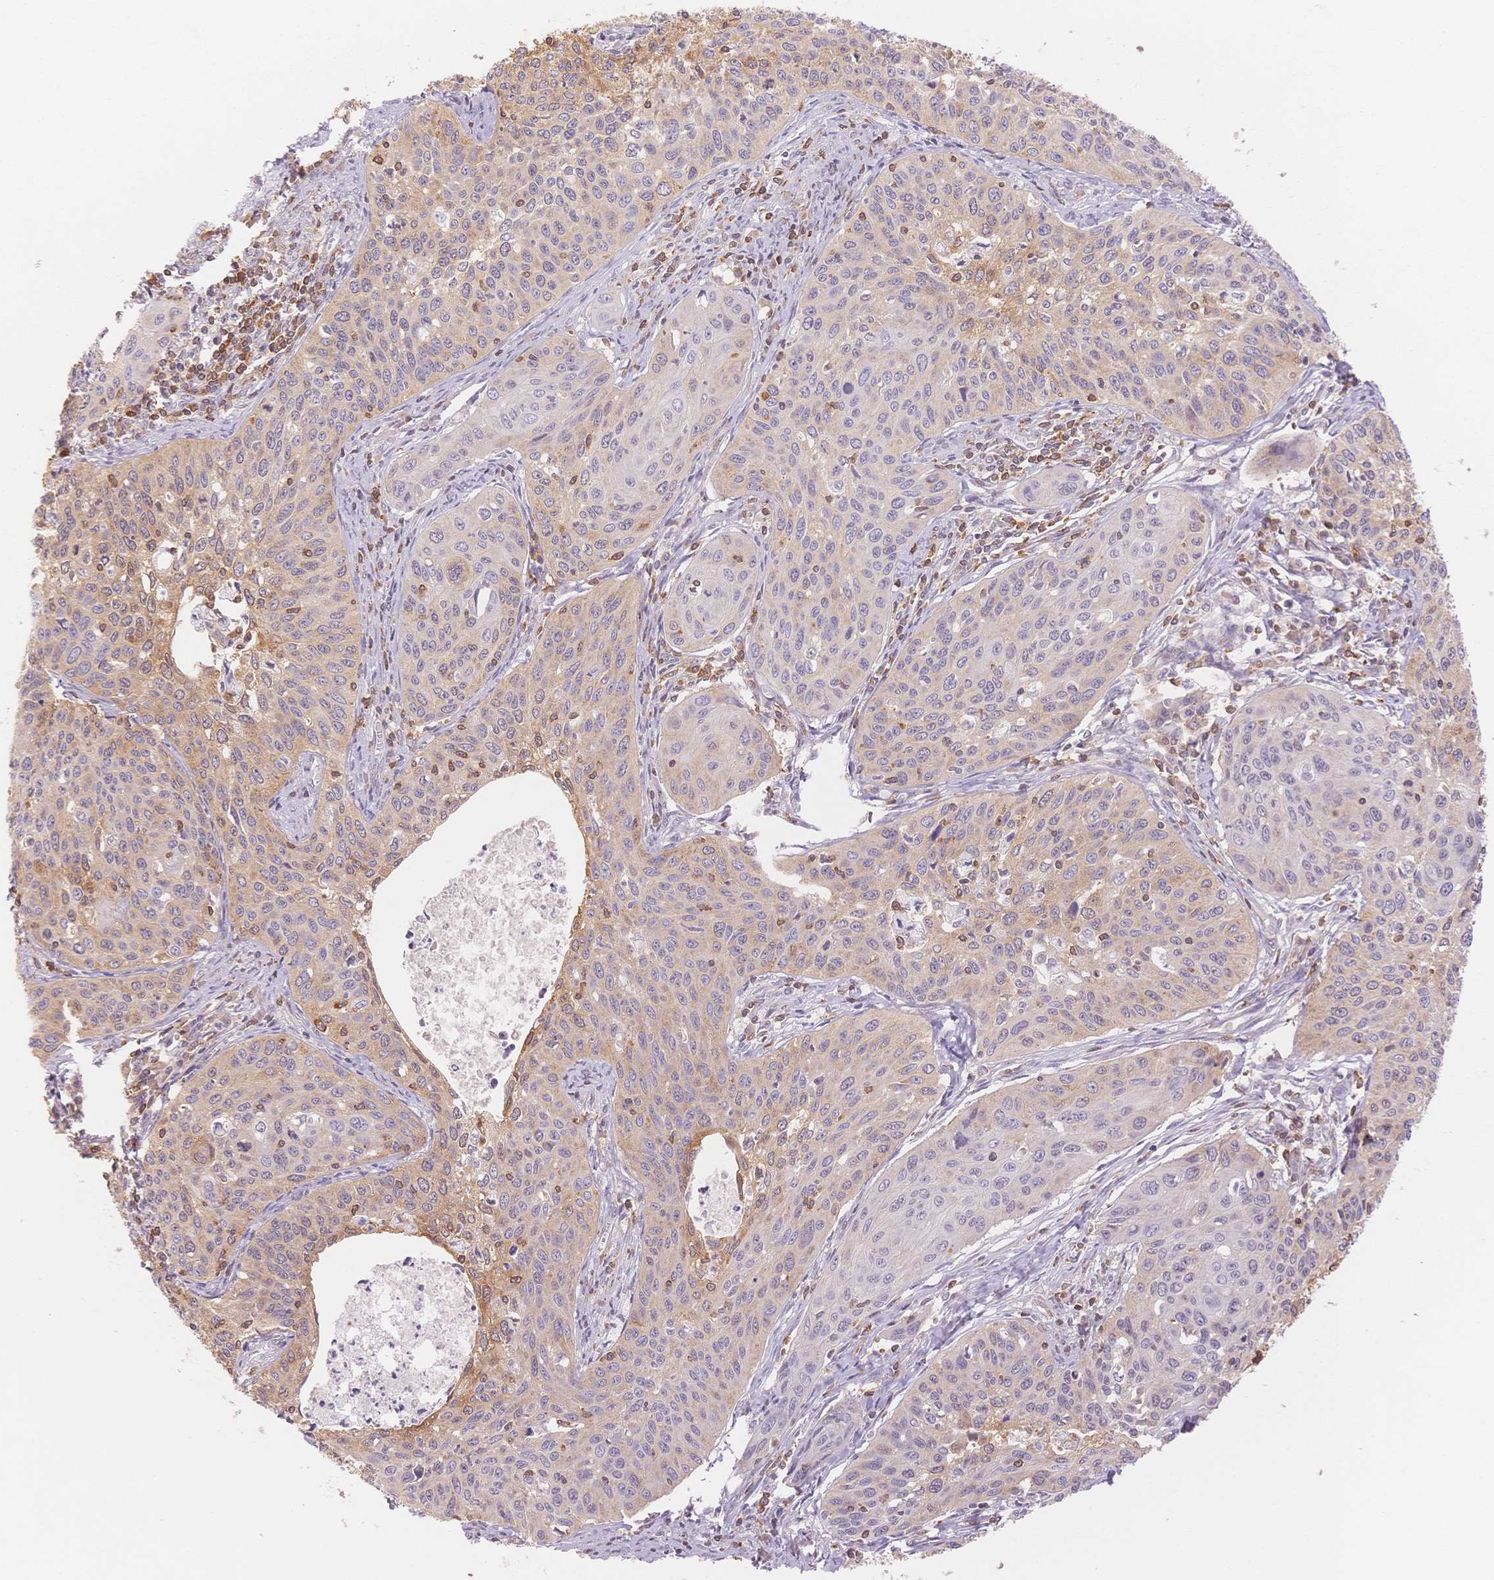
{"staining": {"intensity": "moderate", "quantity": "25%-75%", "location": "cytoplasmic/membranous"}, "tissue": "cervical cancer", "cell_type": "Tumor cells", "image_type": "cancer", "snomed": [{"axis": "morphology", "description": "Squamous cell carcinoma, NOS"}, {"axis": "topography", "description": "Cervix"}], "caption": "The immunohistochemical stain highlights moderate cytoplasmic/membranous positivity in tumor cells of cervical cancer (squamous cell carcinoma) tissue. Using DAB (3,3'-diaminobenzidine) (brown) and hematoxylin (blue) stains, captured at high magnification using brightfield microscopy.", "gene": "STK39", "patient": {"sex": "female", "age": 31}}